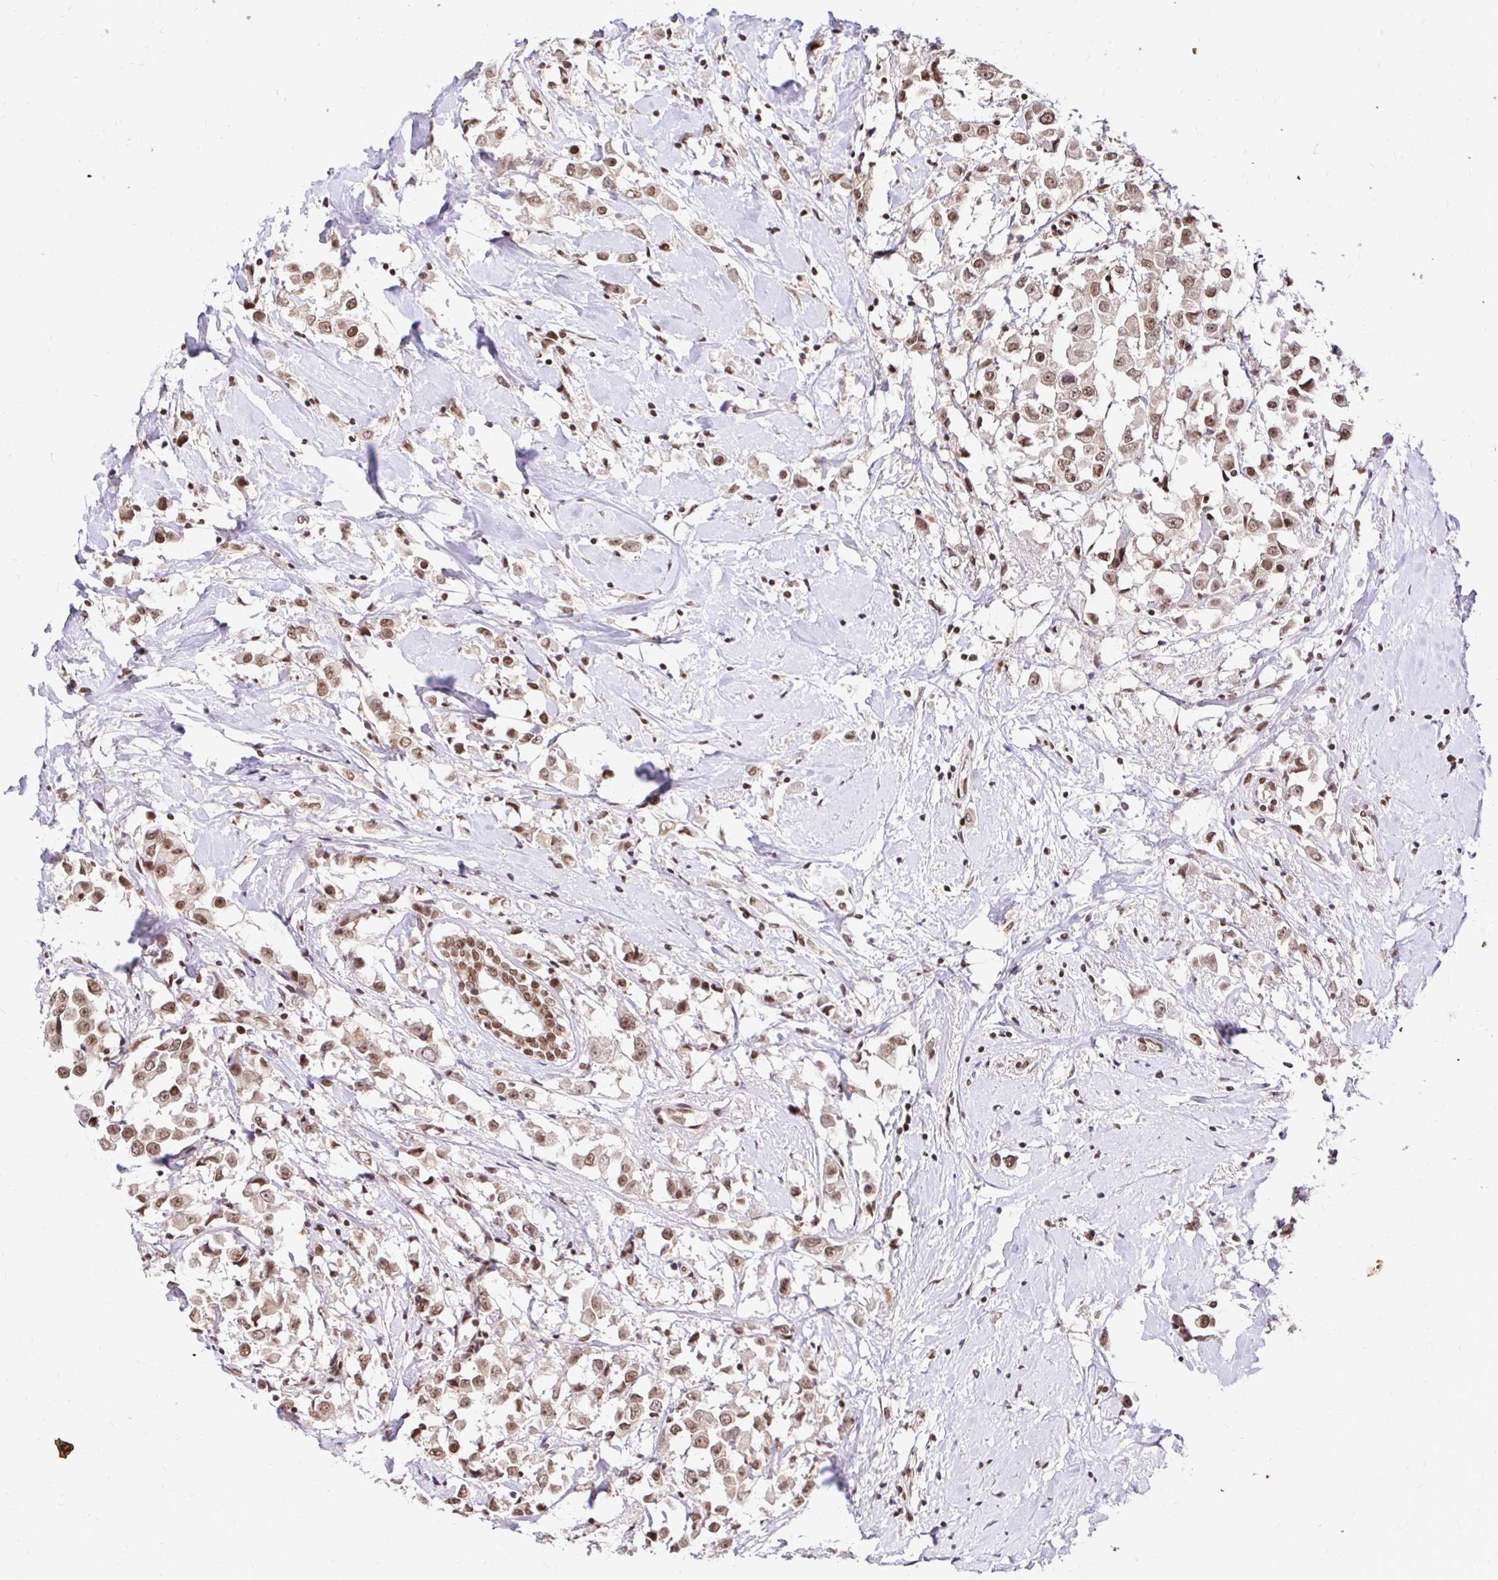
{"staining": {"intensity": "moderate", "quantity": ">75%", "location": "nuclear"}, "tissue": "breast cancer", "cell_type": "Tumor cells", "image_type": "cancer", "snomed": [{"axis": "morphology", "description": "Duct carcinoma"}, {"axis": "topography", "description": "Breast"}], "caption": "DAB (3,3'-diaminobenzidine) immunohistochemical staining of breast cancer reveals moderate nuclear protein positivity in approximately >75% of tumor cells.", "gene": "GLYR1", "patient": {"sex": "female", "age": 61}}